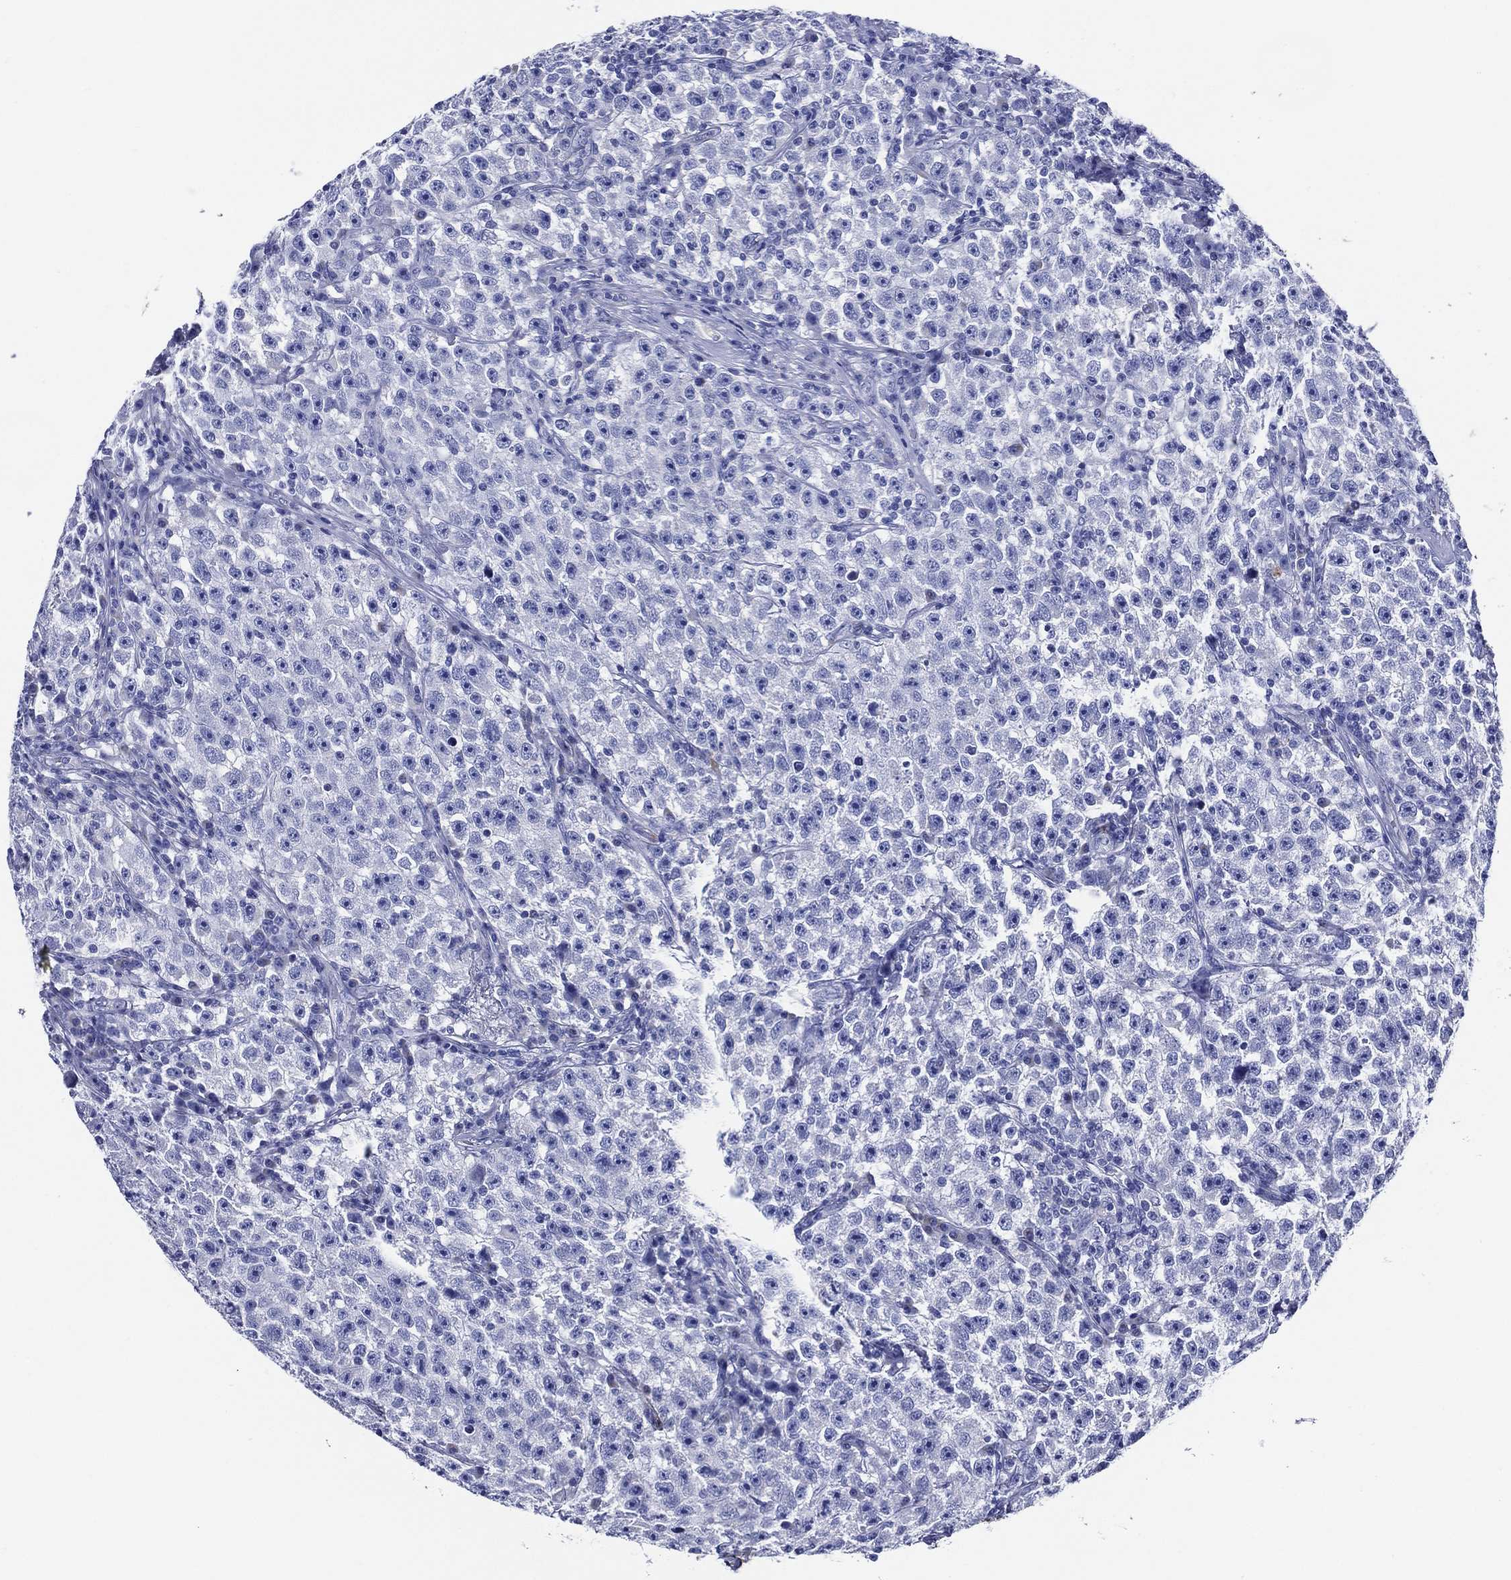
{"staining": {"intensity": "negative", "quantity": "none", "location": "none"}, "tissue": "testis cancer", "cell_type": "Tumor cells", "image_type": "cancer", "snomed": [{"axis": "morphology", "description": "Seminoma, NOS"}, {"axis": "topography", "description": "Testis"}], "caption": "Micrograph shows no significant protein staining in tumor cells of testis seminoma. The staining is performed using DAB (3,3'-diaminobenzidine) brown chromogen with nuclei counter-stained in using hematoxylin.", "gene": "ACE2", "patient": {"sex": "male", "age": 22}}